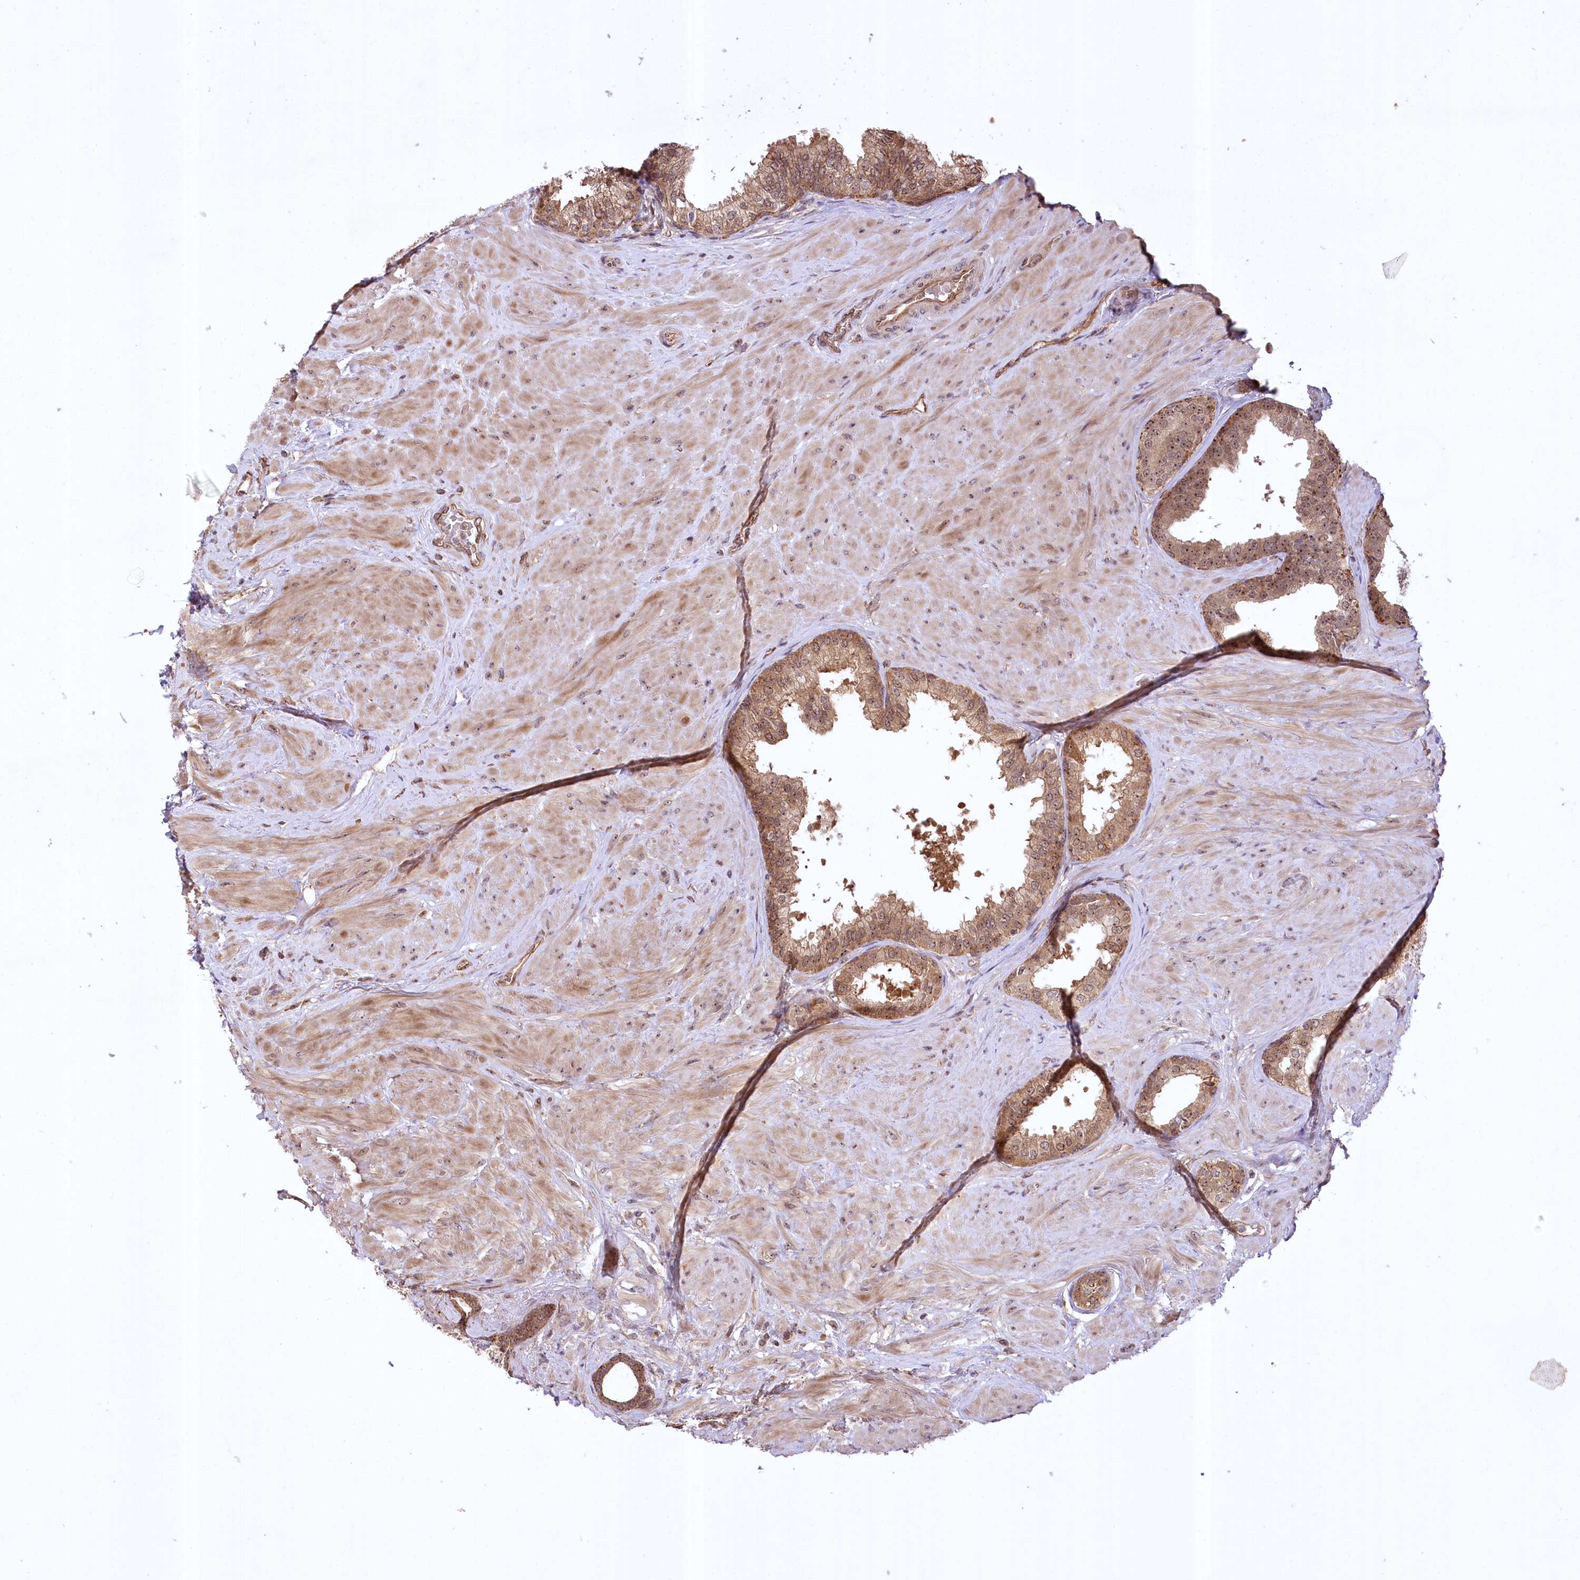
{"staining": {"intensity": "moderate", "quantity": ">75%", "location": "cytoplasmic/membranous,nuclear"}, "tissue": "prostate", "cell_type": "Glandular cells", "image_type": "normal", "snomed": [{"axis": "morphology", "description": "Normal tissue, NOS"}, {"axis": "topography", "description": "Prostate"}], "caption": "Protein expression by immunohistochemistry demonstrates moderate cytoplasmic/membranous,nuclear staining in approximately >75% of glandular cells in unremarkable prostate.", "gene": "SERGEF", "patient": {"sex": "male", "age": 48}}